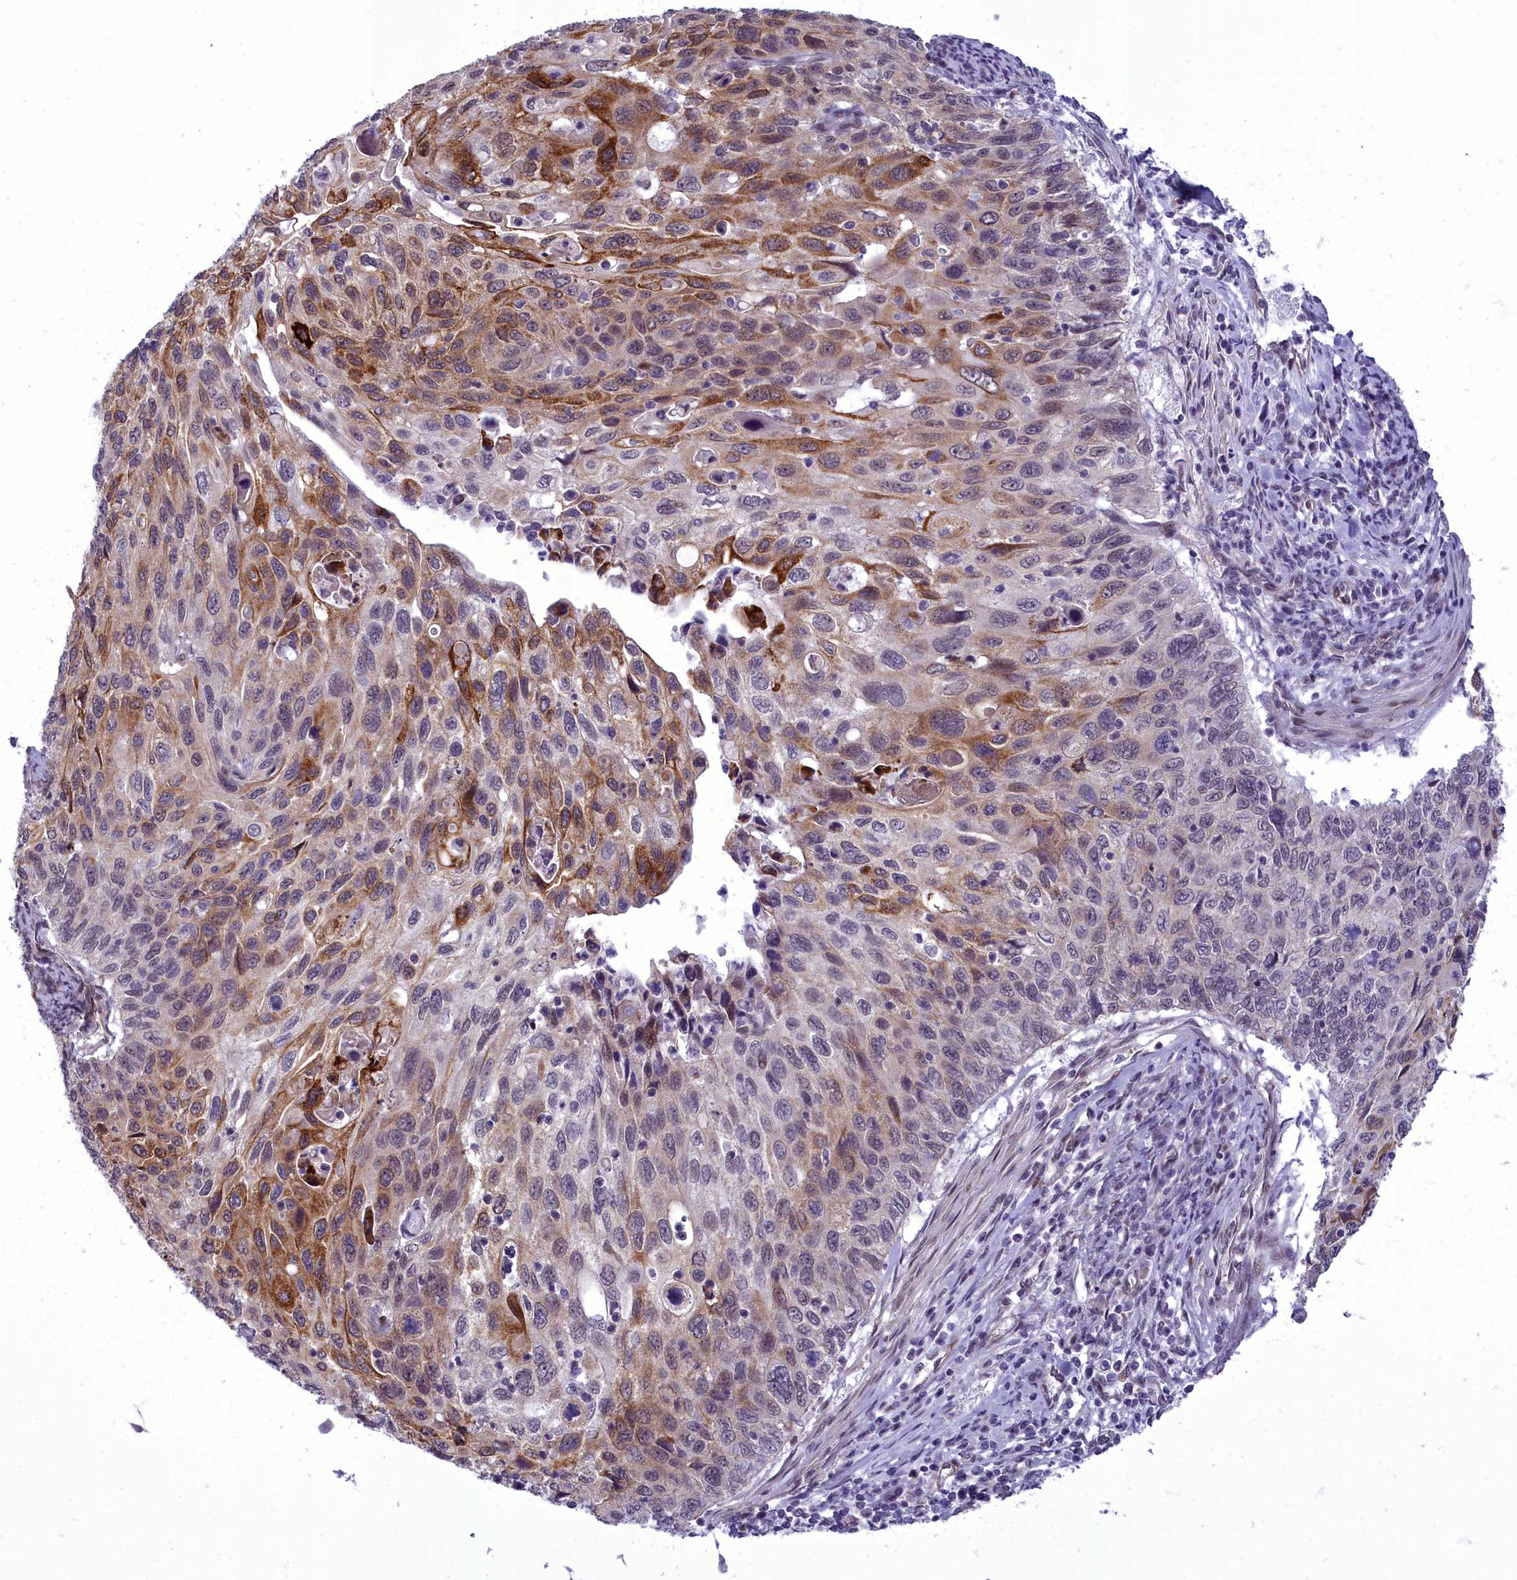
{"staining": {"intensity": "strong", "quantity": "<25%", "location": "cytoplasmic/membranous,nuclear"}, "tissue": "cervical cancer", "cell_type": "Tumor cells", "image_type": "cancer", "snomed": [{"axis": "morphology", "description": "Squamous cell carcinoma, NOS"}, {"axis": "topography", "description": "Cervix"}], "caption": "Protein expression analysis of human cervical cancer reveals strong cytoplasmic/membranous and nuclear positivity in approximately <25% of tumor cells.", "gene": "CEACAM19", "patient": {"sex": "female", "age": 70}}